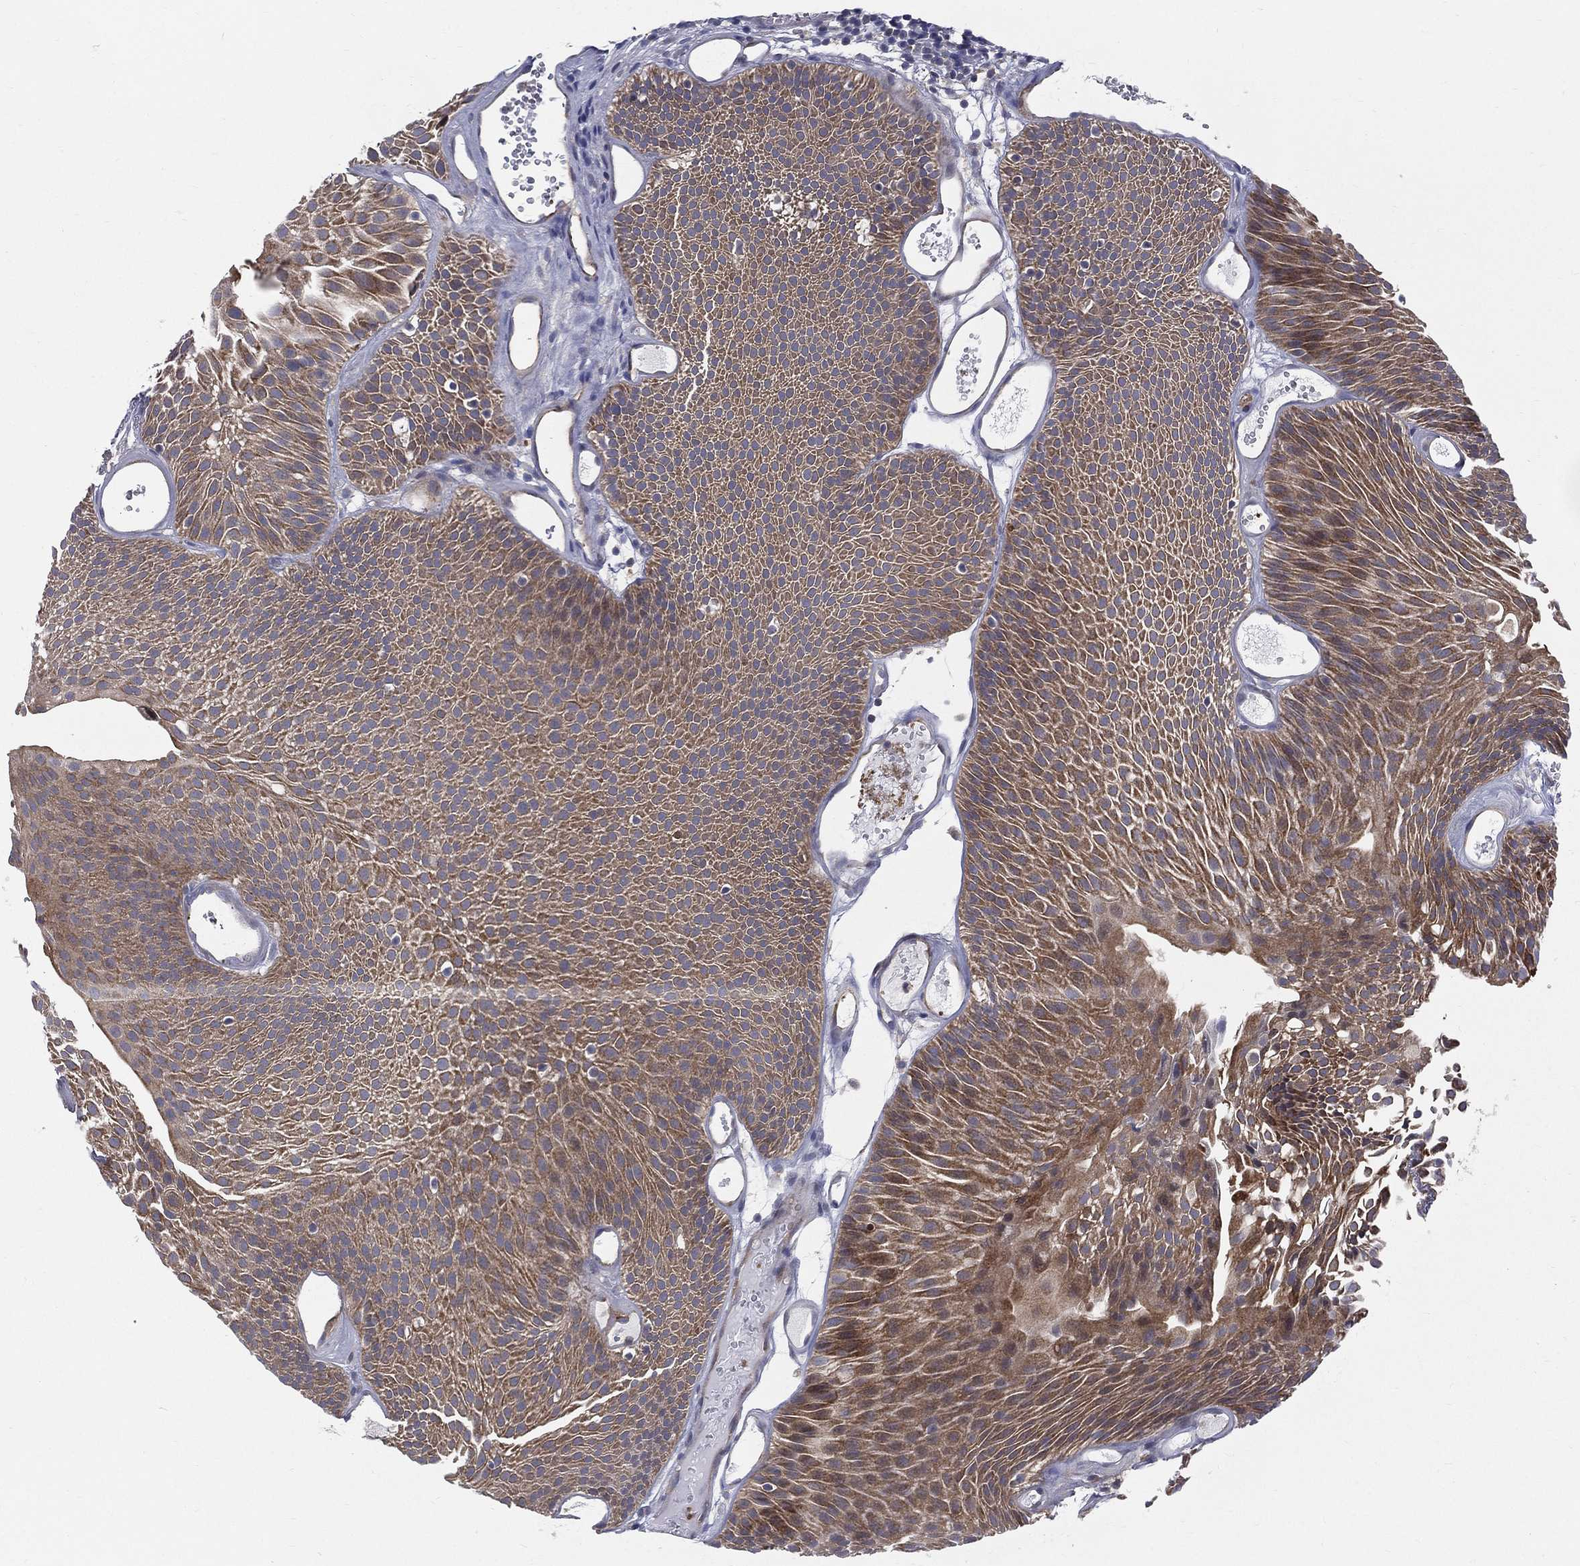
{"staining": {"intensity": "strong", "quantity": ">75%", "location": "cytoplasmic/membranous"}, "tissue": "urothelial cancer", "cell_type": "Tumor cells", "image_type": "cancer", "snomed": [{"axis": "morphology", "description": "Urothelial carcinoma, Low grade"}, {"axis": "topography", "description": "Urinary bladder"}], "caption": "High-power microscopy captured an immunohistochemistry photomicrograph of urothelial cancer, revealing strong cytoplasmic/membranous positivity in approximately >75% of tumor cells.", "gene": "POMZP3", "patient": {"sex": "male", "age": 52}}